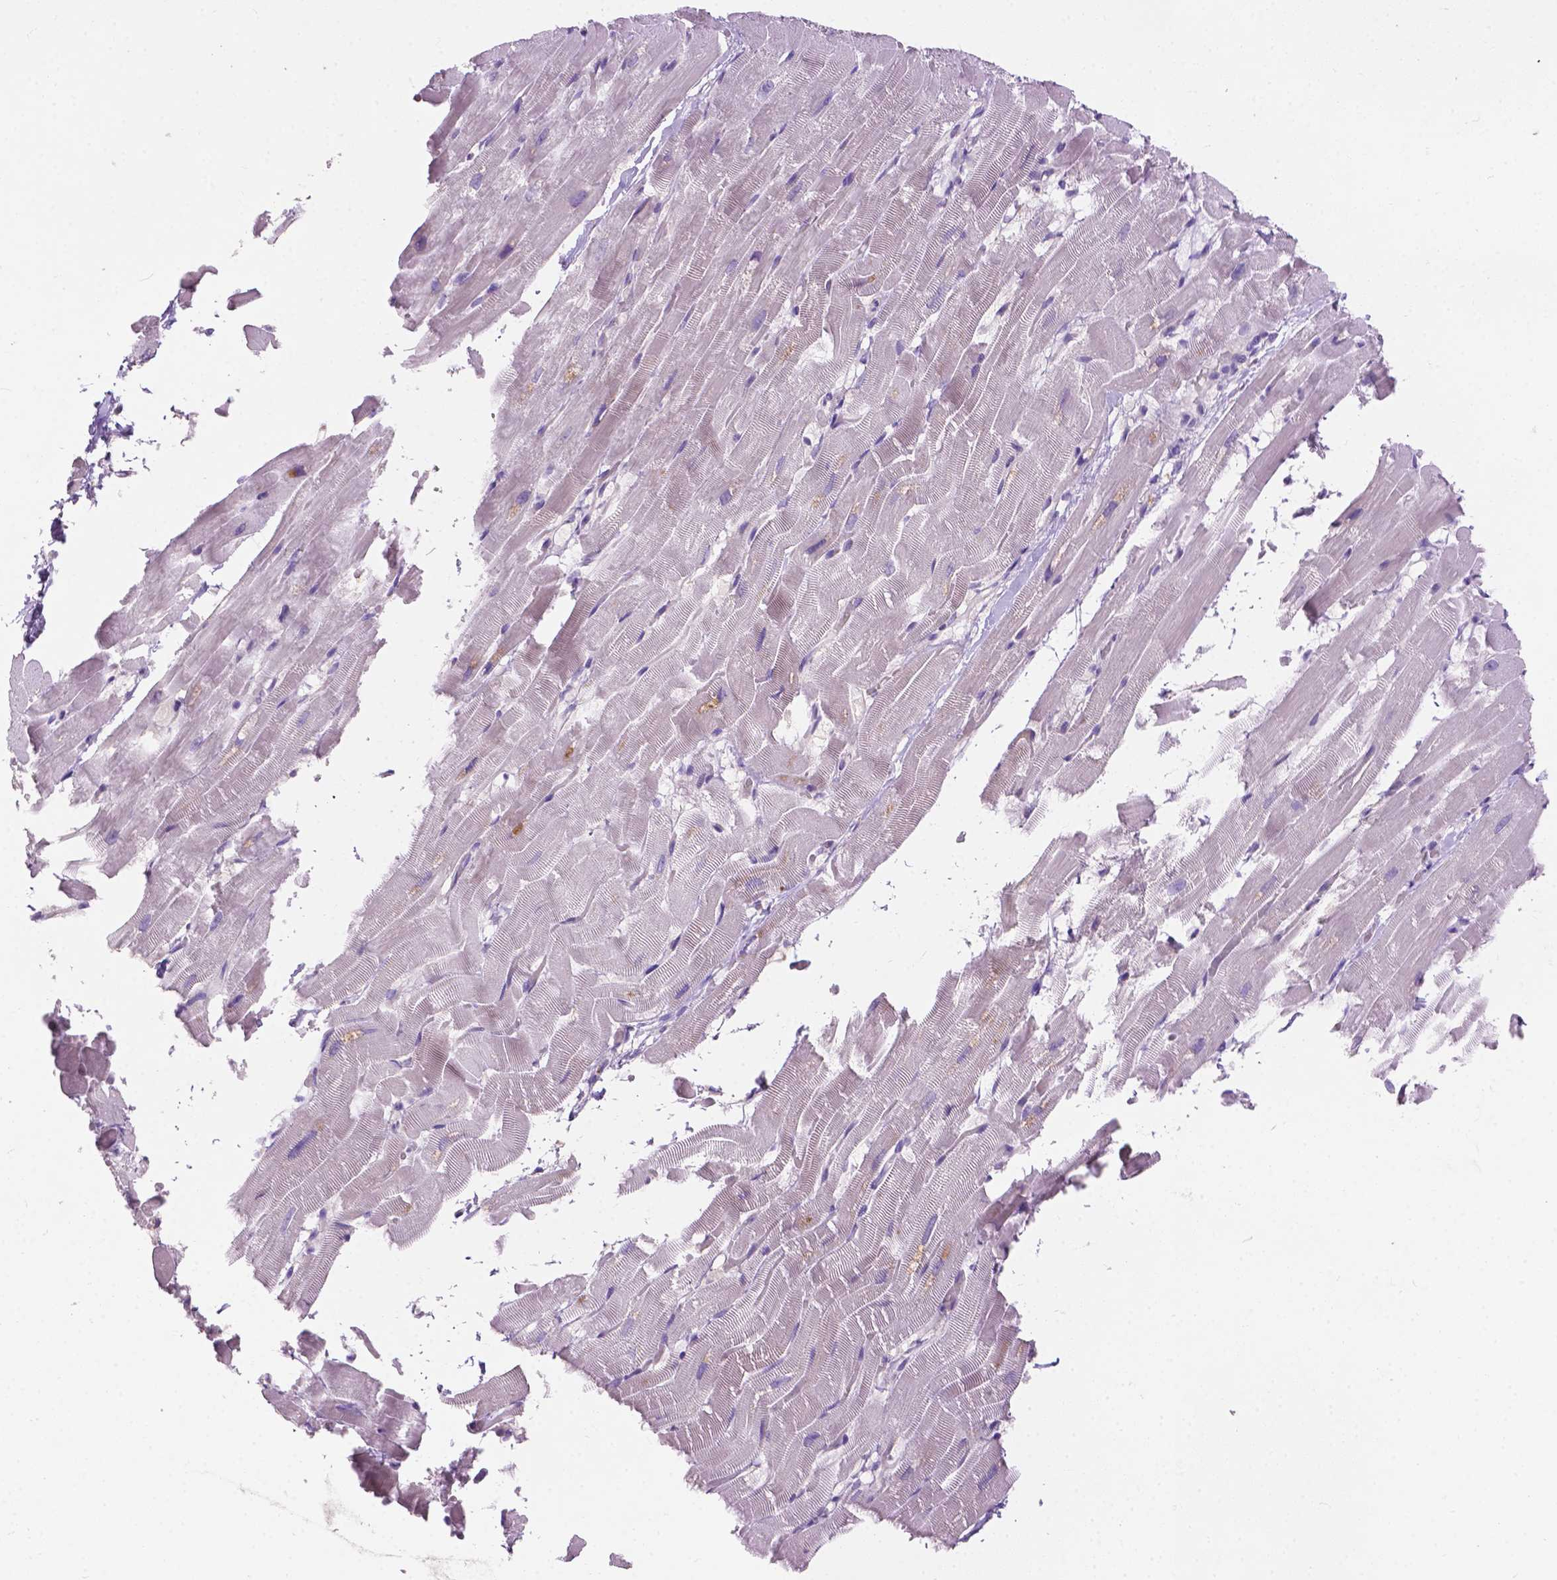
{"staining": {"intensity": "negative", "quantity": "none", "location": "none"}, "tissue": "heart muscle", "cell_type": "Cardiomyocytes", "image_type": "normal", "snomed": [{"axis": "morphology", "description": "Normal tissue, NOS"}, {"axis": "topography", "description": "Heart"}], "caption": "Immunohistochemistry image of benign heart muscle stained for a protein (brown), which demonstrates no staining in cardiomyocytes.", "gene": "NOXO1", "patient": {"sex": "male", "age": 37}}